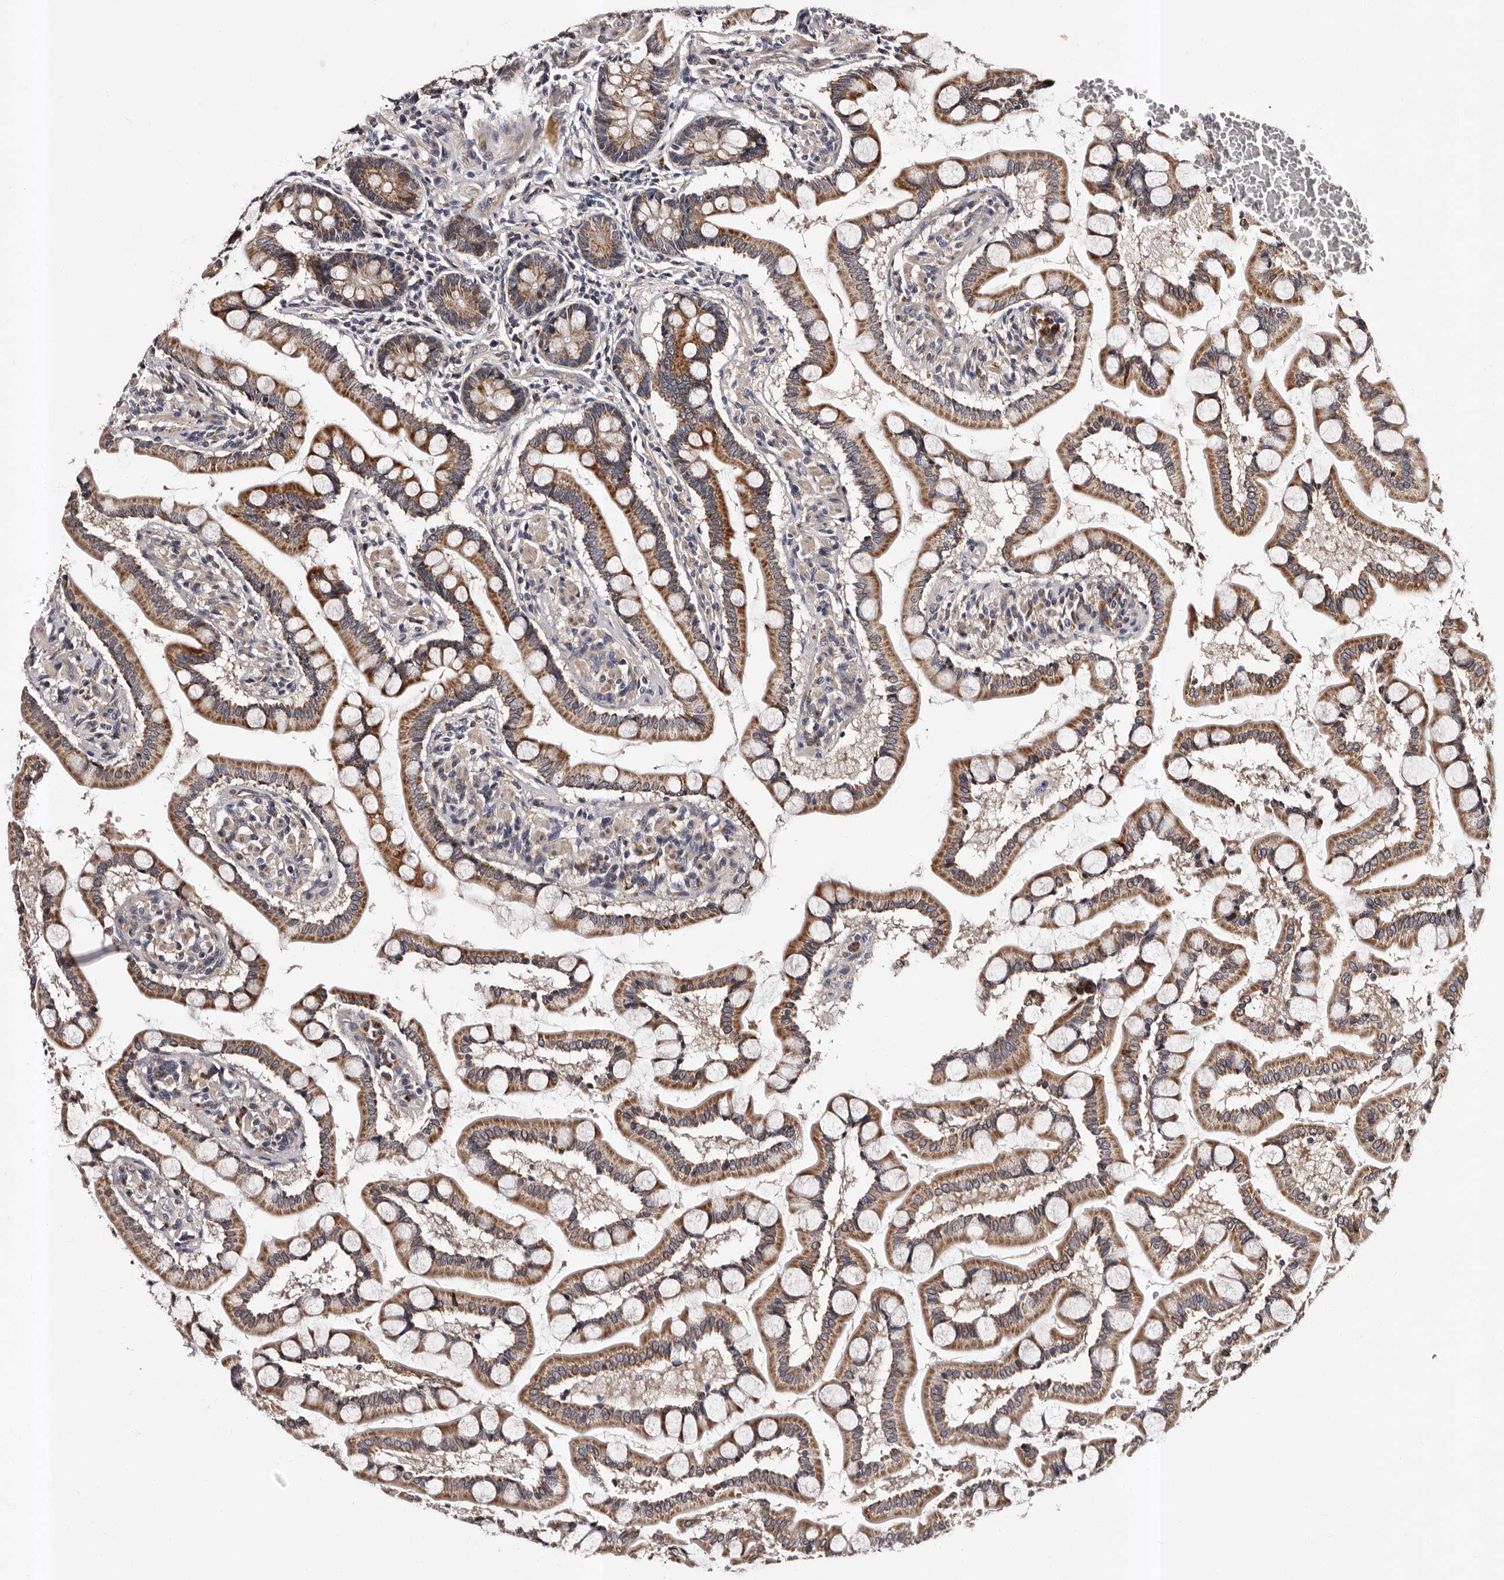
{"staining": {"intensity": "moderate", "quantity": ">75%", "location": "cytoplasmic/membranous"}, "tissue": "small intestine", "cell_type": "Glandular cells", "image_type": "normal", "snomed": [{"axis": "morphology", "description": "Normal tissue, NOS"}, {"axis": "topography", "description": "Small intestine"}], "caption": "Immunohistochemistry image of unremarkable small intestine stained for a protein (brown), which shows medium levels of moderate cytoplasmic/membranous positivity in about >75% of glandular cells.", "gene": "ADCK5", "patient": {"sex": "male", "age": 41}}